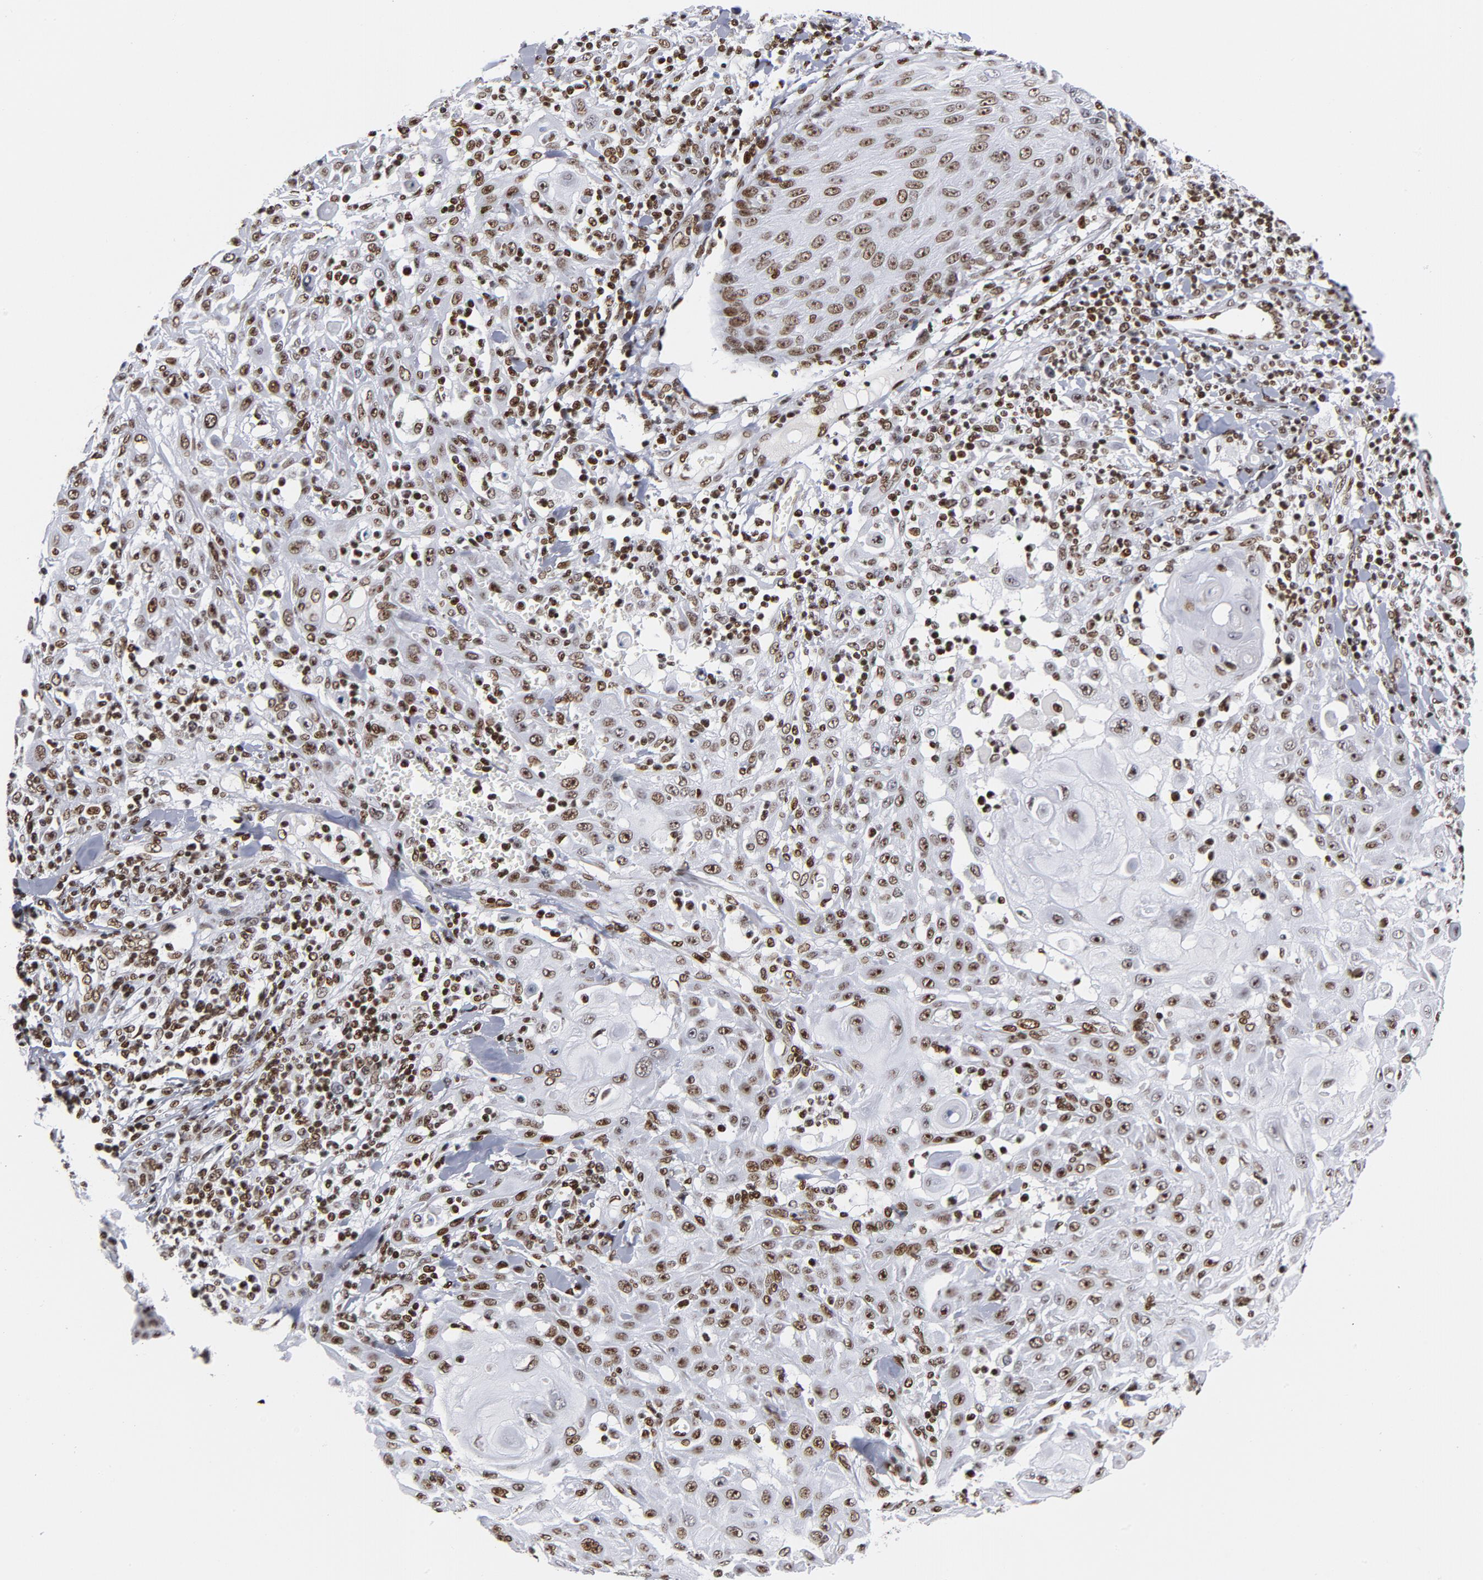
{"staining": {"intensity": "moderate", "quantity": ">75%", "location": "nuclear"}, "tissue": "skin cancer", "cell_type": "Tumor cells", "image_type": "cancer", "snomed": [{"axis": "morphology", "description": "Squamous cell carcinoma, NOS"}, {"axis": "topography", "description": "Skin"}], "caption": "High-power microscopy captured an IHC histopathology image of skin cancer (squamous cell carcinoma), revealing moderate nuclear positivity in approximately >75% of tumor cells. The protein is stained brown, and the nuclei are stained in blue (DAB IHC with brightfield microscopy, high magnification).", "gene": "TOP2B", "patient": {"sex": "male", "age": 24}}